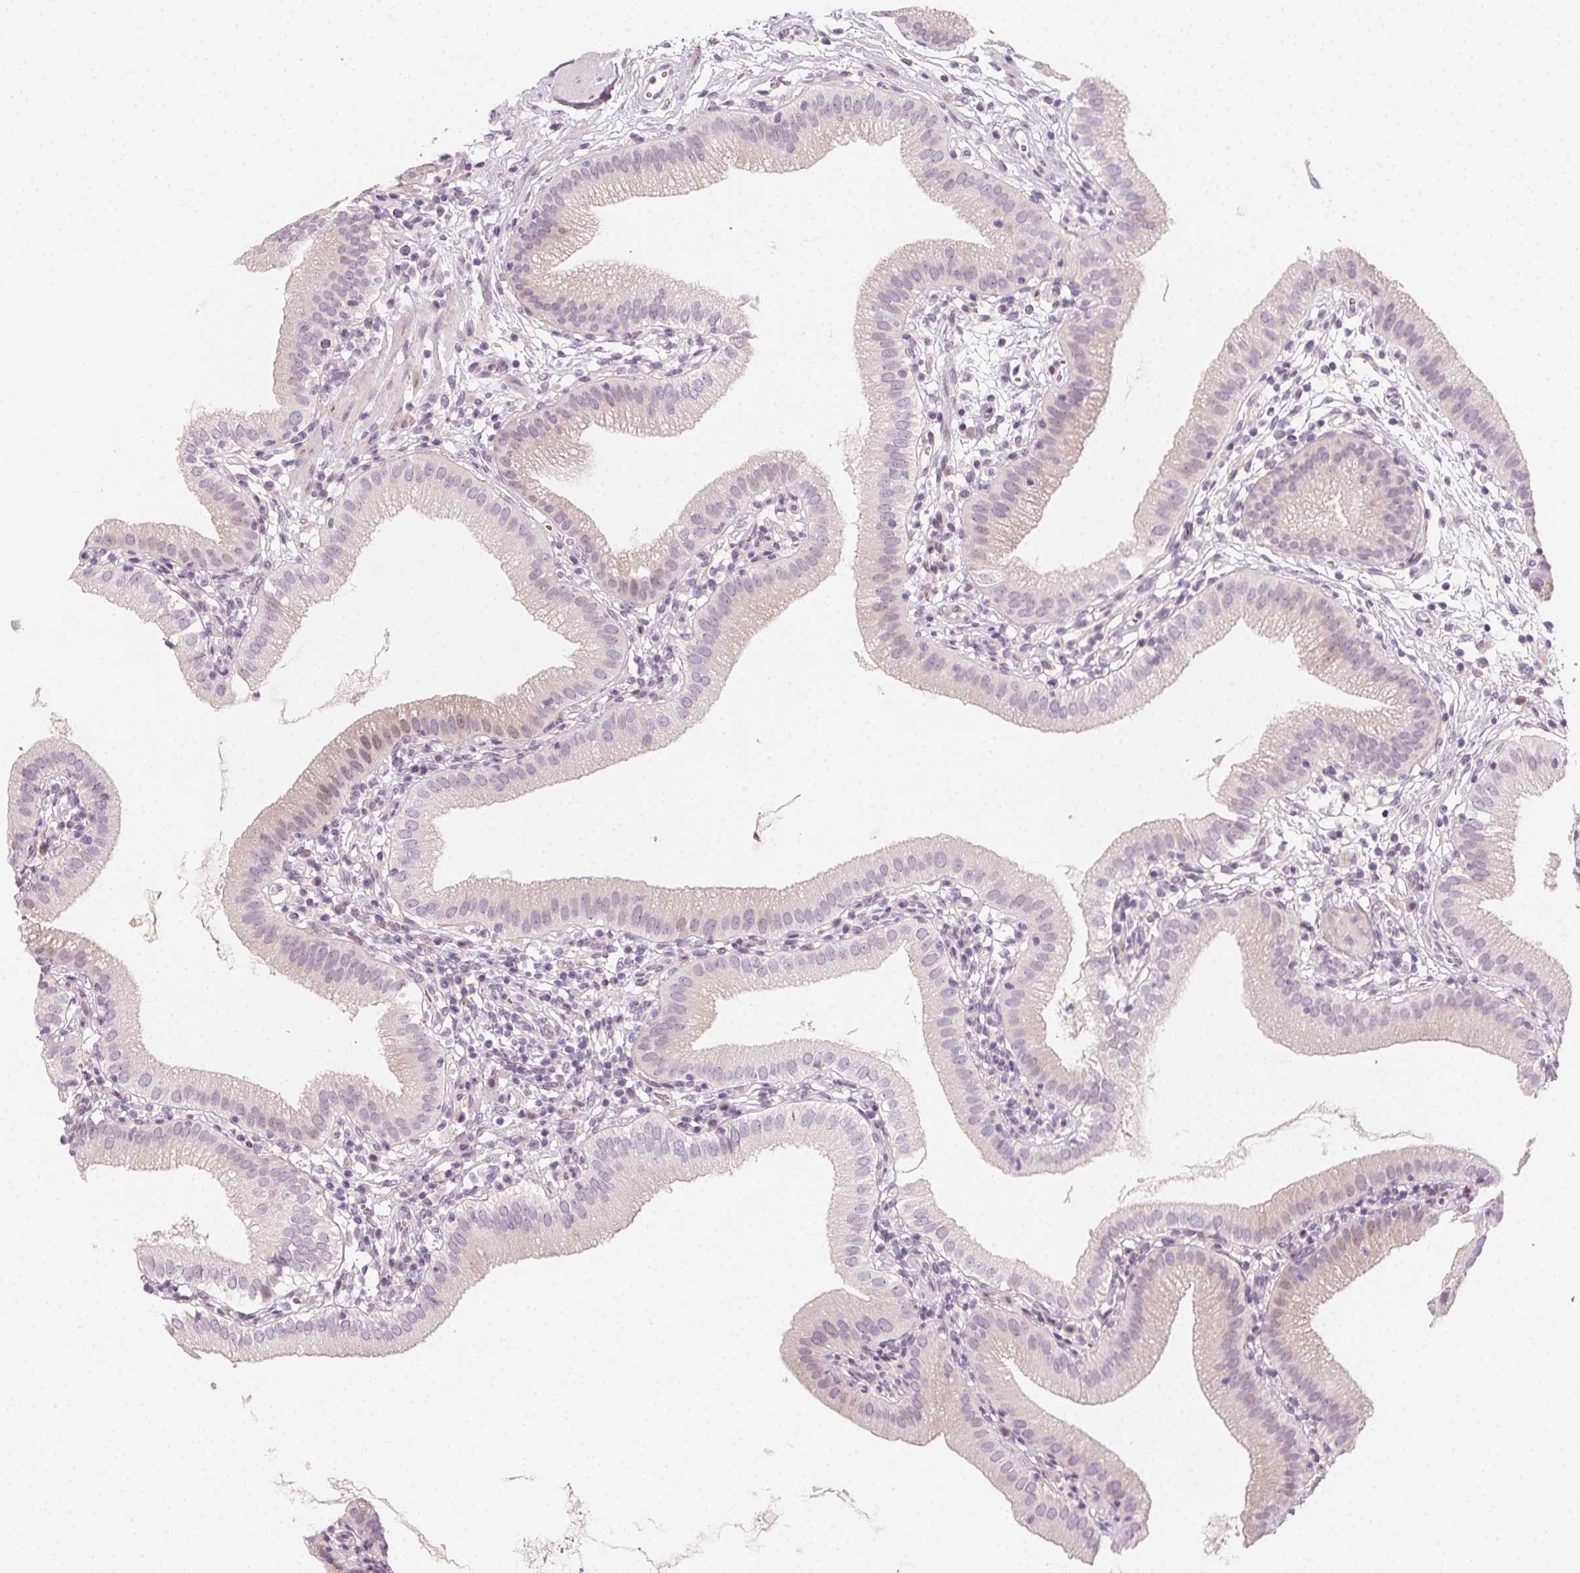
{"staining": {"intensity": "negative", "quantity": "none", "location": "none"}, "tissue": "gallbladder", "cell_type": "Glandular cells", "image_type": "normal", "snomed": [{"axis": "morphology", "description": "Normal tissue, NOS"}, {"axis": "topography", "description": "Gallbladder"}], "caption": "DAB (3,3'-diaminobenzidine) immunohistochemical staining of benign human gallbladder reveals no significant expression in glandular cells. (Stains: DAB (3,3'-diaminobenzidine) IHC with hematoxylin counter stain, Microscopy: brightfield microscopy at high magnification).", "gene": "CCDC96", "patient": {"sex": "female", "age": 65}}